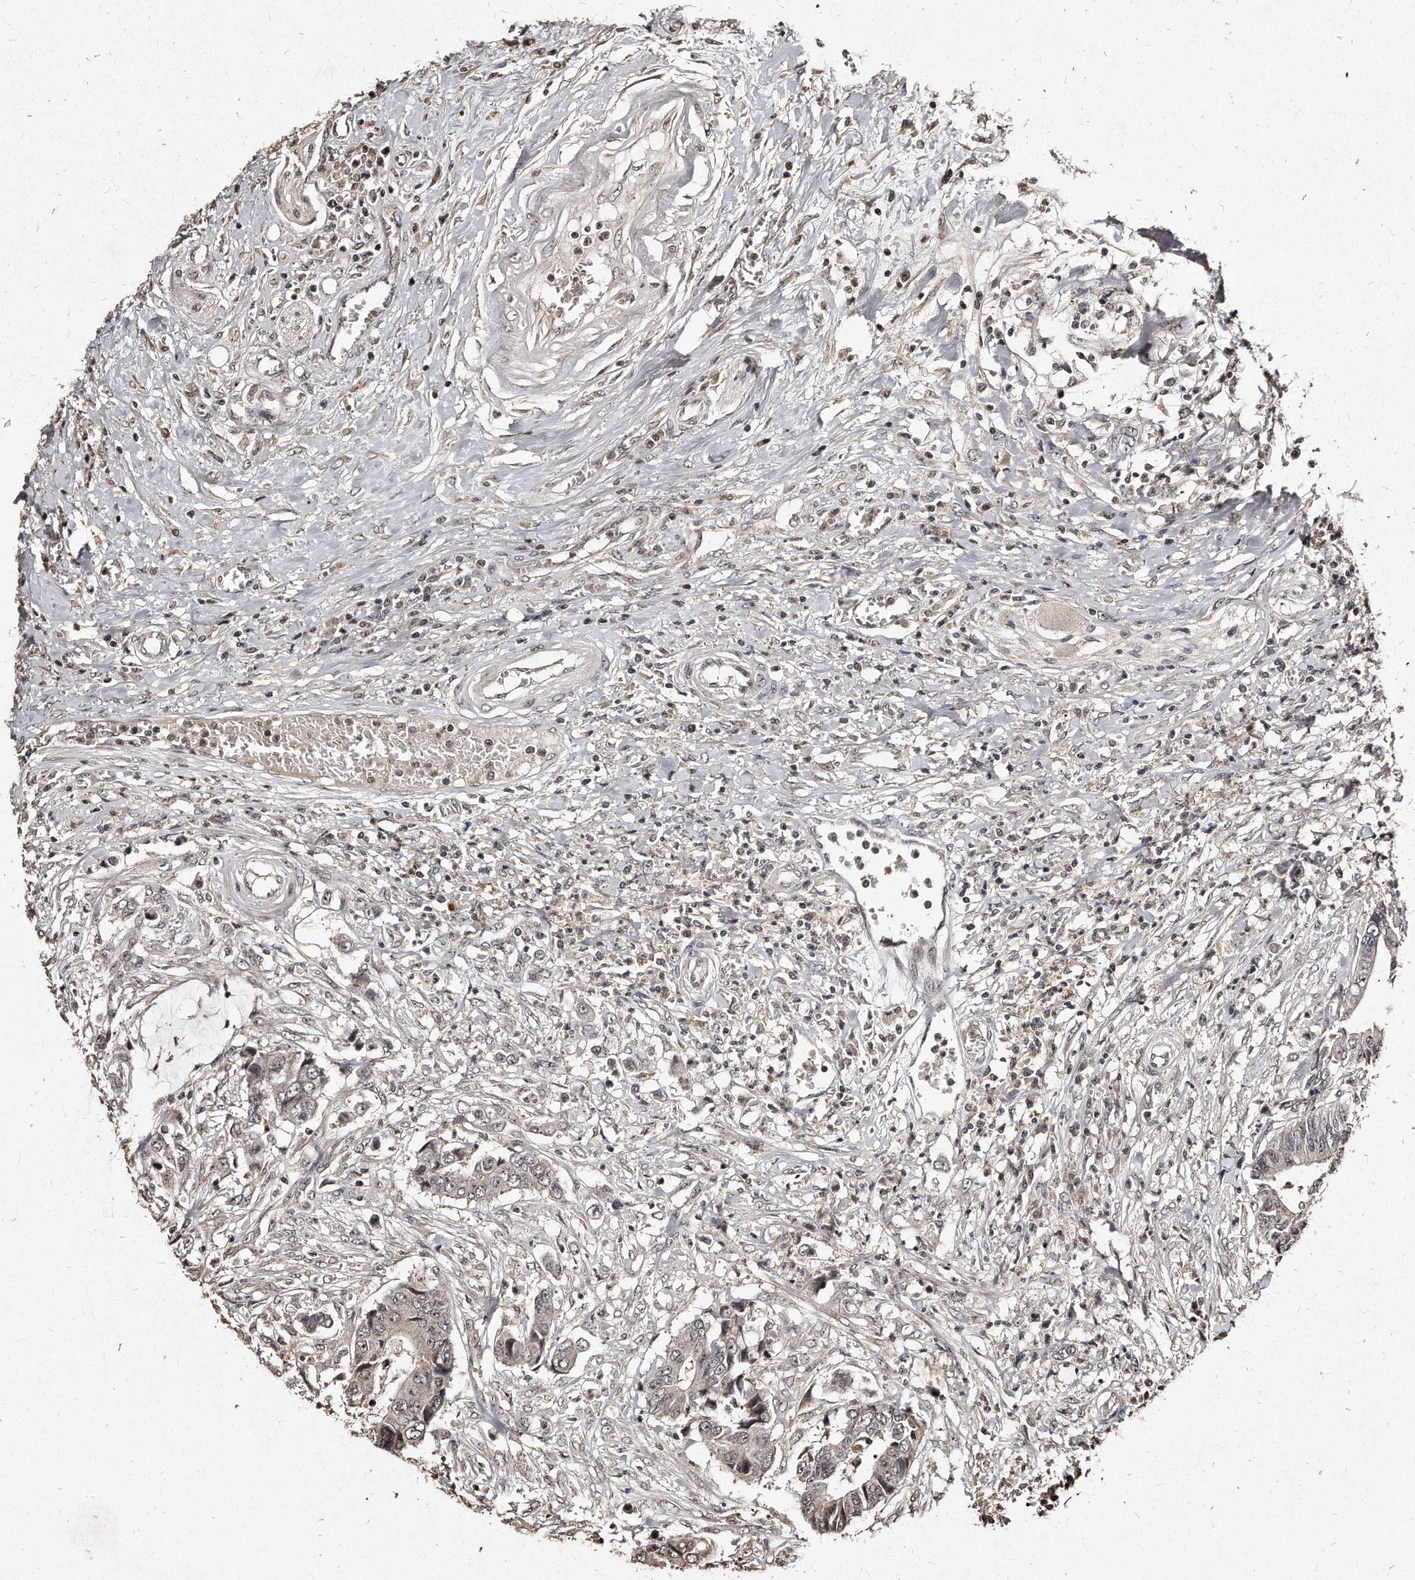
{"staining": {"intensity": "negative", "quantity": "none", "location": "none"}, "tissue": "colorectal cancer", "cell_type": "Tumor cells", "image_type": "cancer", "snomed": [{"axis": "morphology", "description": "Adenocarcinoma, NOS"}, {"axis": "topography", "description": "Rectum"}], "caption": "DAB (3,3'-diaminobenzidine) immunohistochemical staining of human colorectal cancer (adenocarcinoma) shows no significant expression in tumor cells.", "gene": "TSHR", "patient": {"sex": "male", "age": 84}}